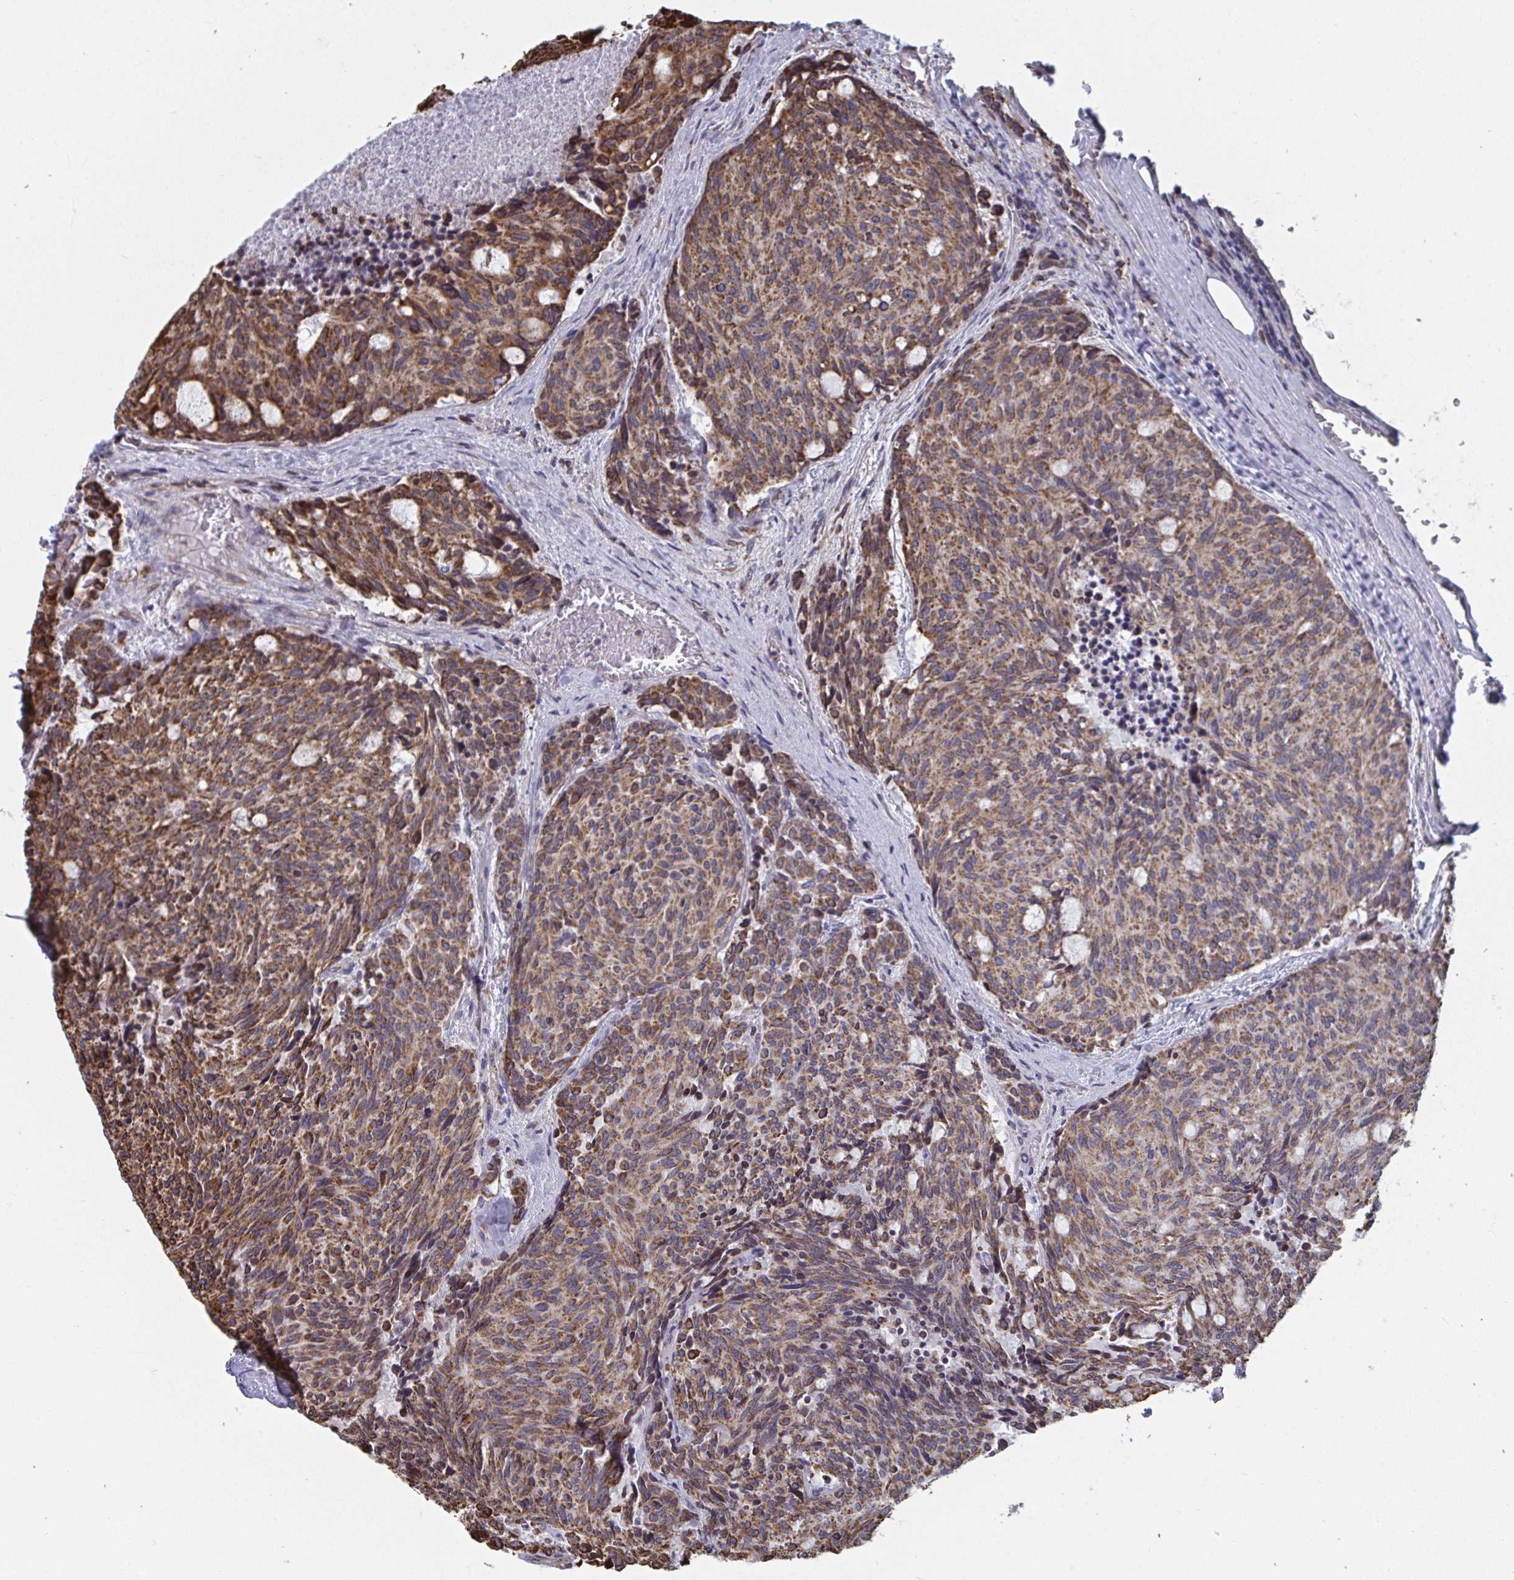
{"staining": {"intensity": "moderate", "quantity": ">75%", "location": "cytoplasmic/membranous"}, "tissue": "carcinoid", "cell_type": "Tumor cells", "image_type": "cancer", "snomed": [{"axis": "morphology", "description": "Carcinoid, malignant, NOS"}, {"axis": "topography", "description": "Pancreas"}], "caption": "Moderate cytoplasmic/membranous positivity for a protein is seen in approximately >75% of tumor cells of carcinoid using immunohistochemistry.", "gene": "ELAVL1", "patient": {"sex": "female", "age": 54}}